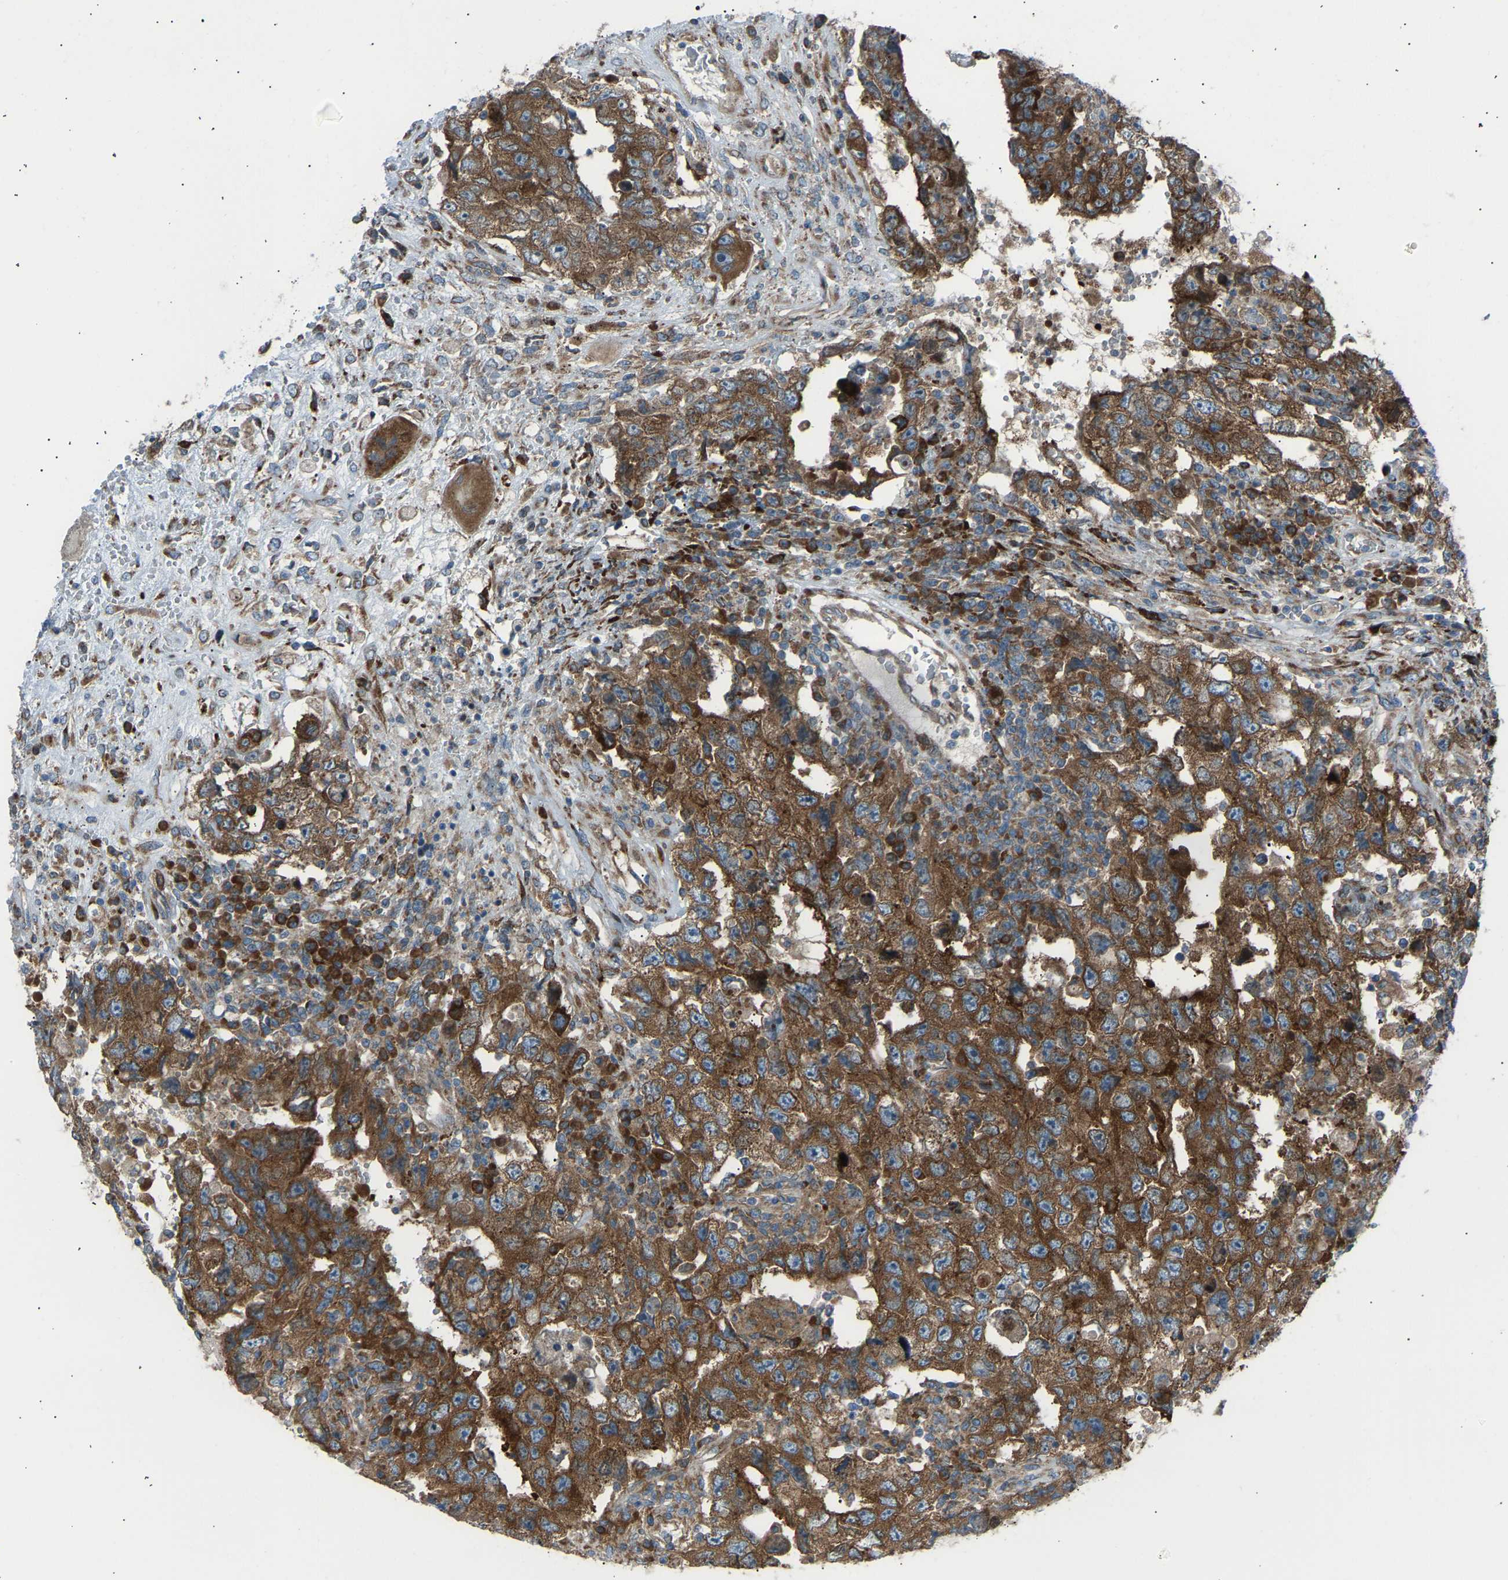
{"staining": {"intensity": "strong", "quantity": ">75%", "location": "cytoplasmic/membranous"}, "tissue": "testis cancer", "cell_type": "Tumor cells", "image_type": "cancer", "snomed": [{"axis": "morphology", "description": "Carcinoma, Embryonal, NOS"}, {"axis": "topography", "description": "Testis"}], "caption": "A brown stain highlights strong cytoplasmic/membranous staining of a protein in testis cancer (embryonal carcinoma) tumor cells. The staining is performed using DAB (3,3'-diaminobenzidine) brown chromogen to label protein expression. The nuclei are counter-stained blue using hematoxylin.", "gene": "VPS41", "patient": {"sex": "male", "age": 26}}